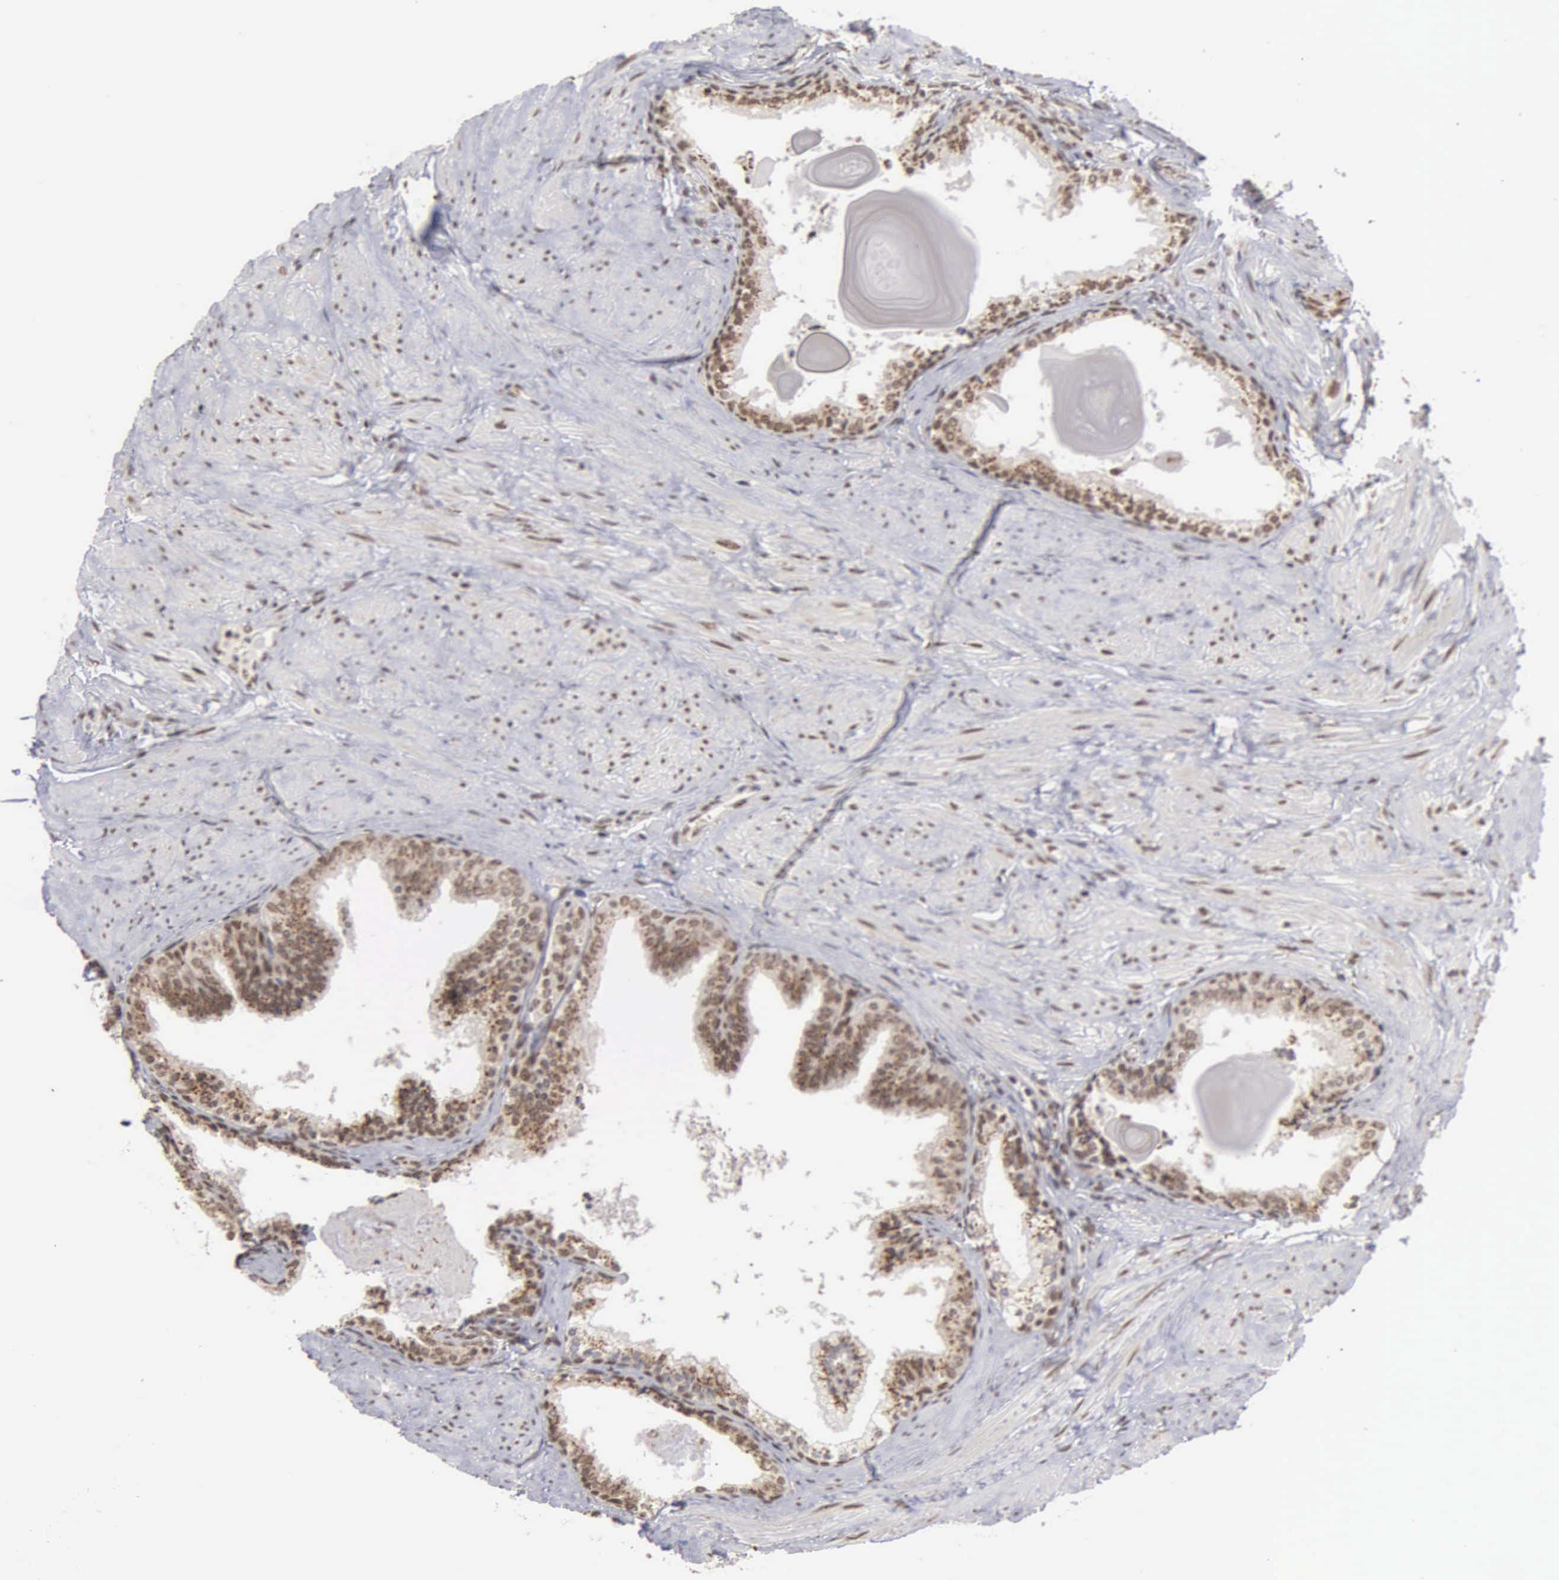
{"staining": {"intensity": "moderate", "quantity": ">75%", "location": "cytoplasmic/membranous,nuclear"}, "tissue": "prostate", "cell_type": "Glandular cells", "image_type": "normal", "snomed": [{"axis": "morphology", "description": "Normal tissue, NOS"}, {"axis": "topography", "description": "Prostate"}], "caption": "Glandular cells exhibit medium levels of moderate cytoplasmic/membranous,nuclear staining in approximately >75% of cells in normal prostate. (brown staining indicates protein expression, while blue staining denotes nuclei).", "gene": "GTF2A1", "patient": {"sex": "male", "age": 65}}